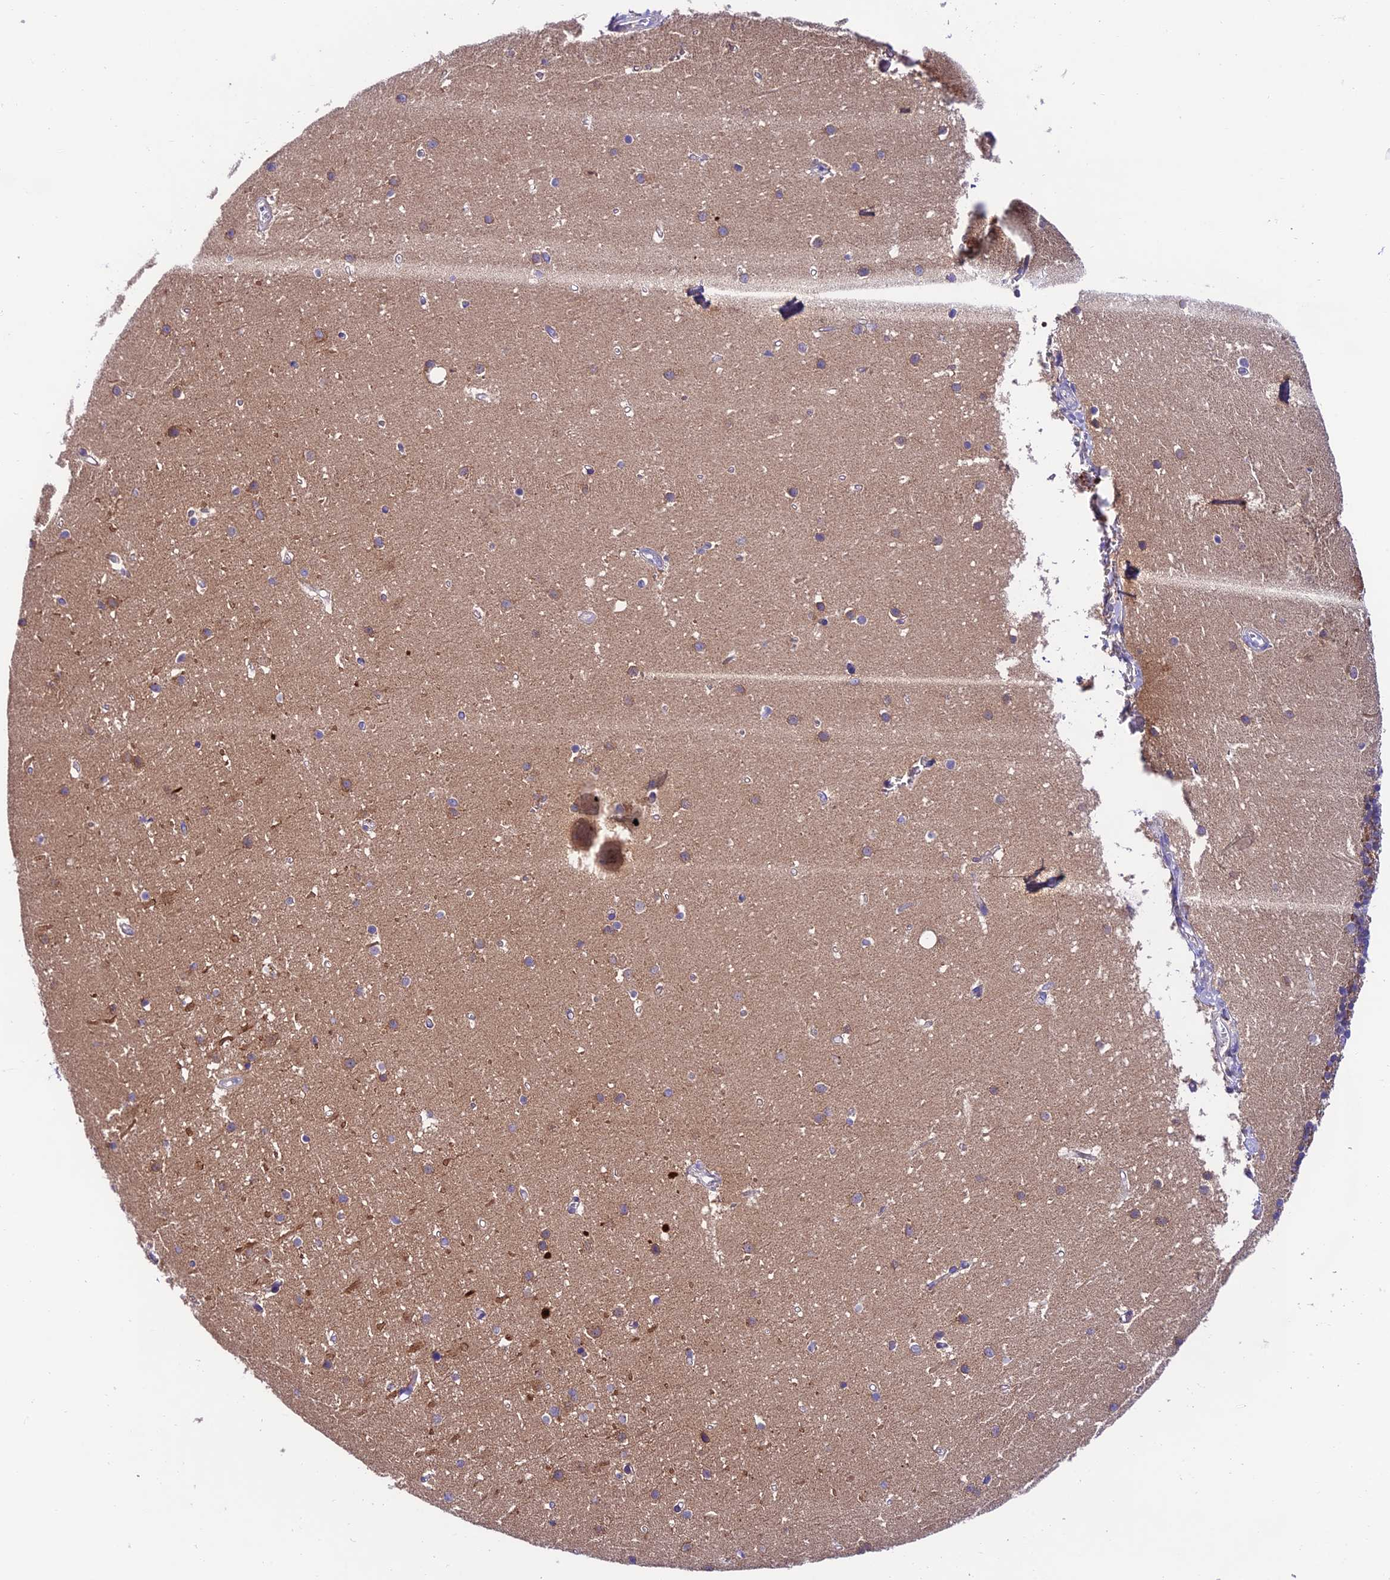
{"staining": {"intensity": "strong", "quantity": "25%-75%", "location": "cytoplasmic/membranous"}, "tissue": "cerebellum", "cell_type": "Cells in granular layer", "image_type": "normal", "snomed": [{"axis": "morphology", "description": "Normal tissue, NOS"}, {"axis": "topography", "description": "Cerebellum"}], "caption": "This photomicrograph reveals immunohistochemistry staining of normal human cerebellum, with high strong cytoplasmic/membranous positivity in about 25%-75% of cells in granular layer.", "gene": "LACTB2", "patient": {"sex": "male", "age": 54}}